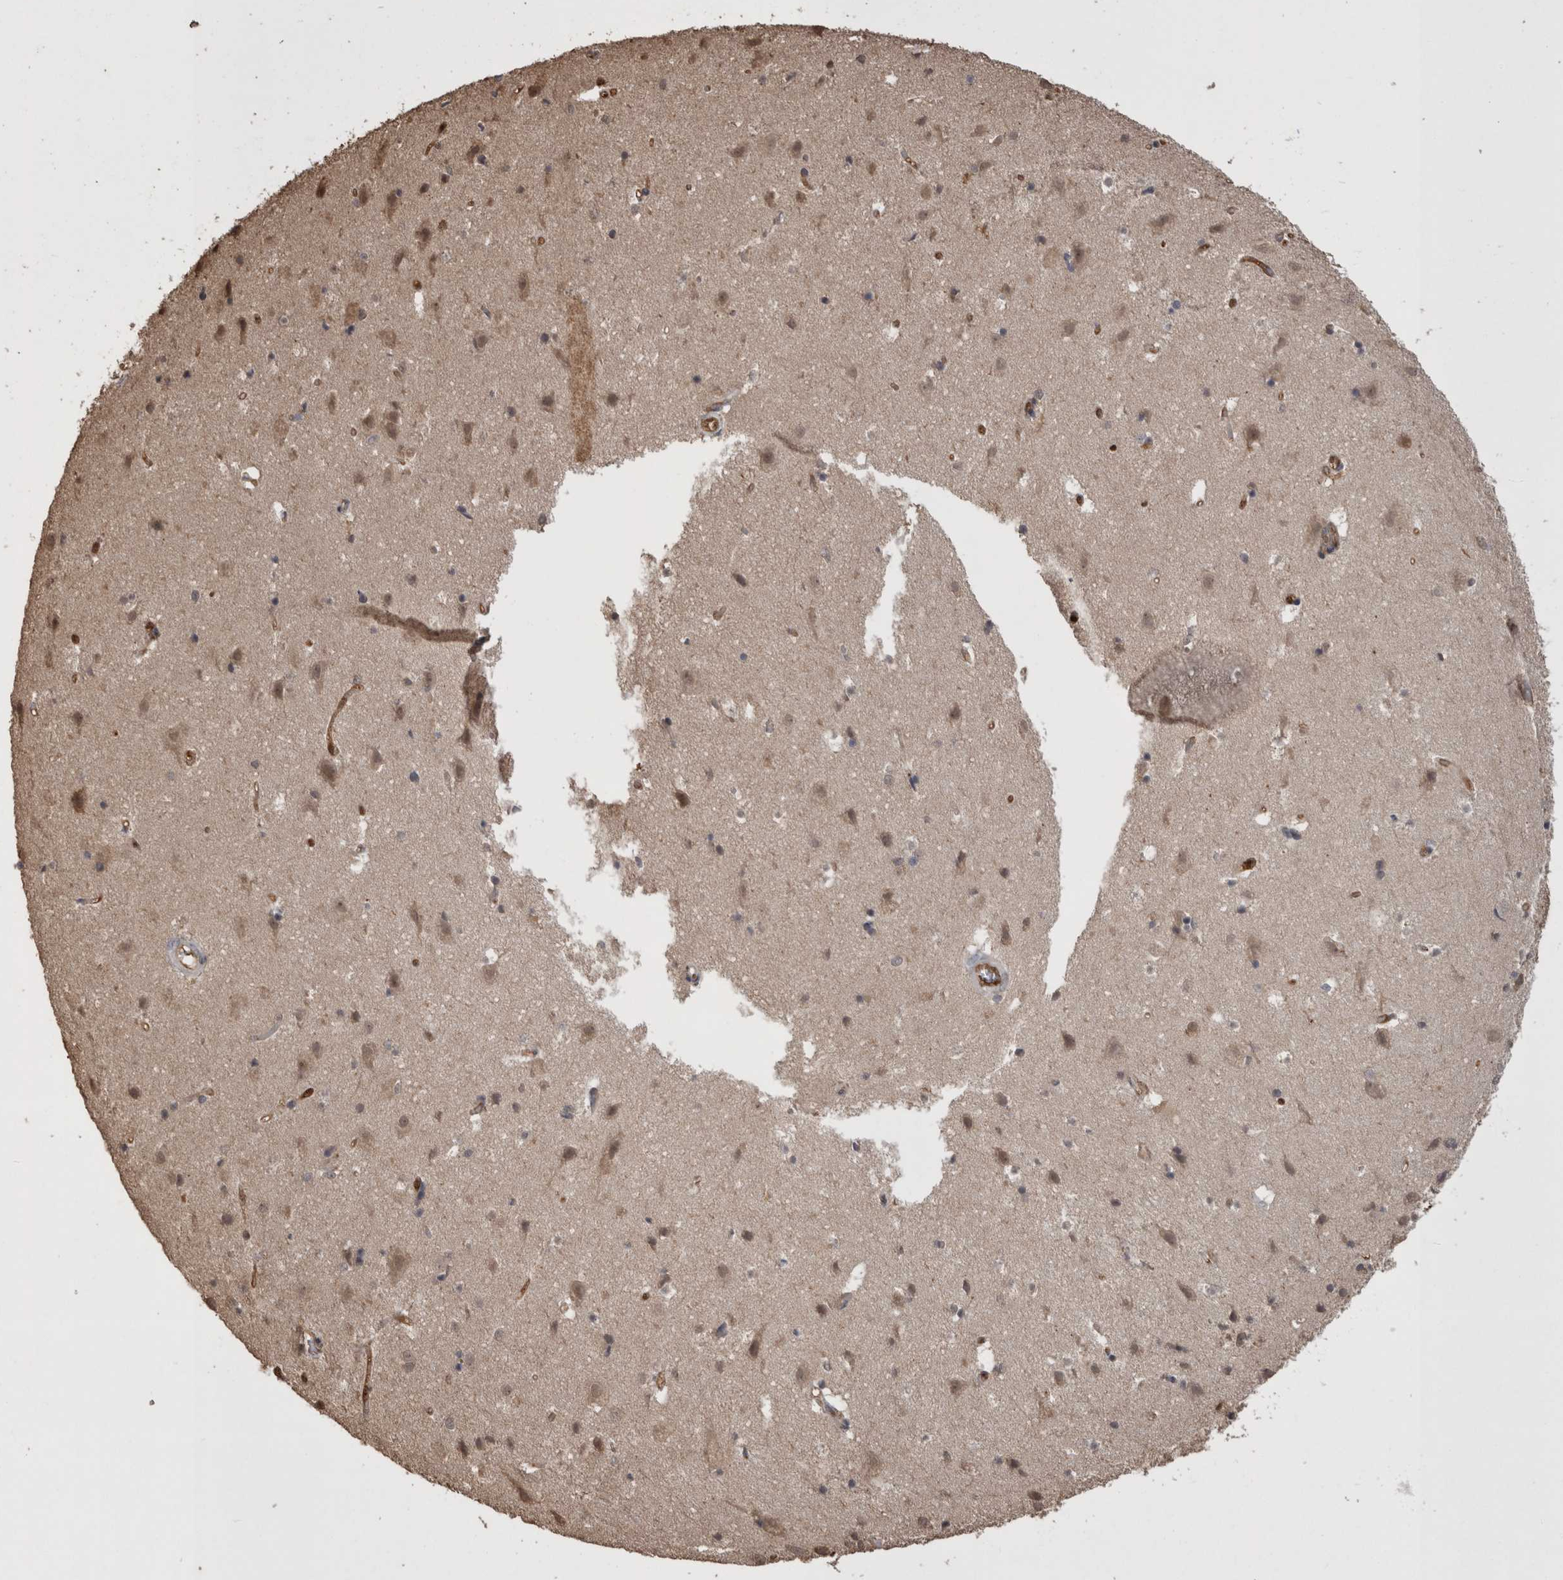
{"staining": {"intensity": "moderate", "quantity": ">75%", "location": "cytoplasmic/membranous"}, "tissue": "cerebral cortex", "cell_type": "Endothelial cells", "image_type": "normal", "snomed": [{"axis": "morphology", "description": "Normal tissue, NOS"}, {"axis": "topography", "description": "Cerebral cortex"}], "caption": "The histopathology image exhibits immunohistochemical staining of benign cerebral cortex. There is moderate cytoplasmic/membranous staining is appreciated in about >75% of endothelial cells.", "gene": "LXN", "patient": {"sex": "male", "age": 54}}